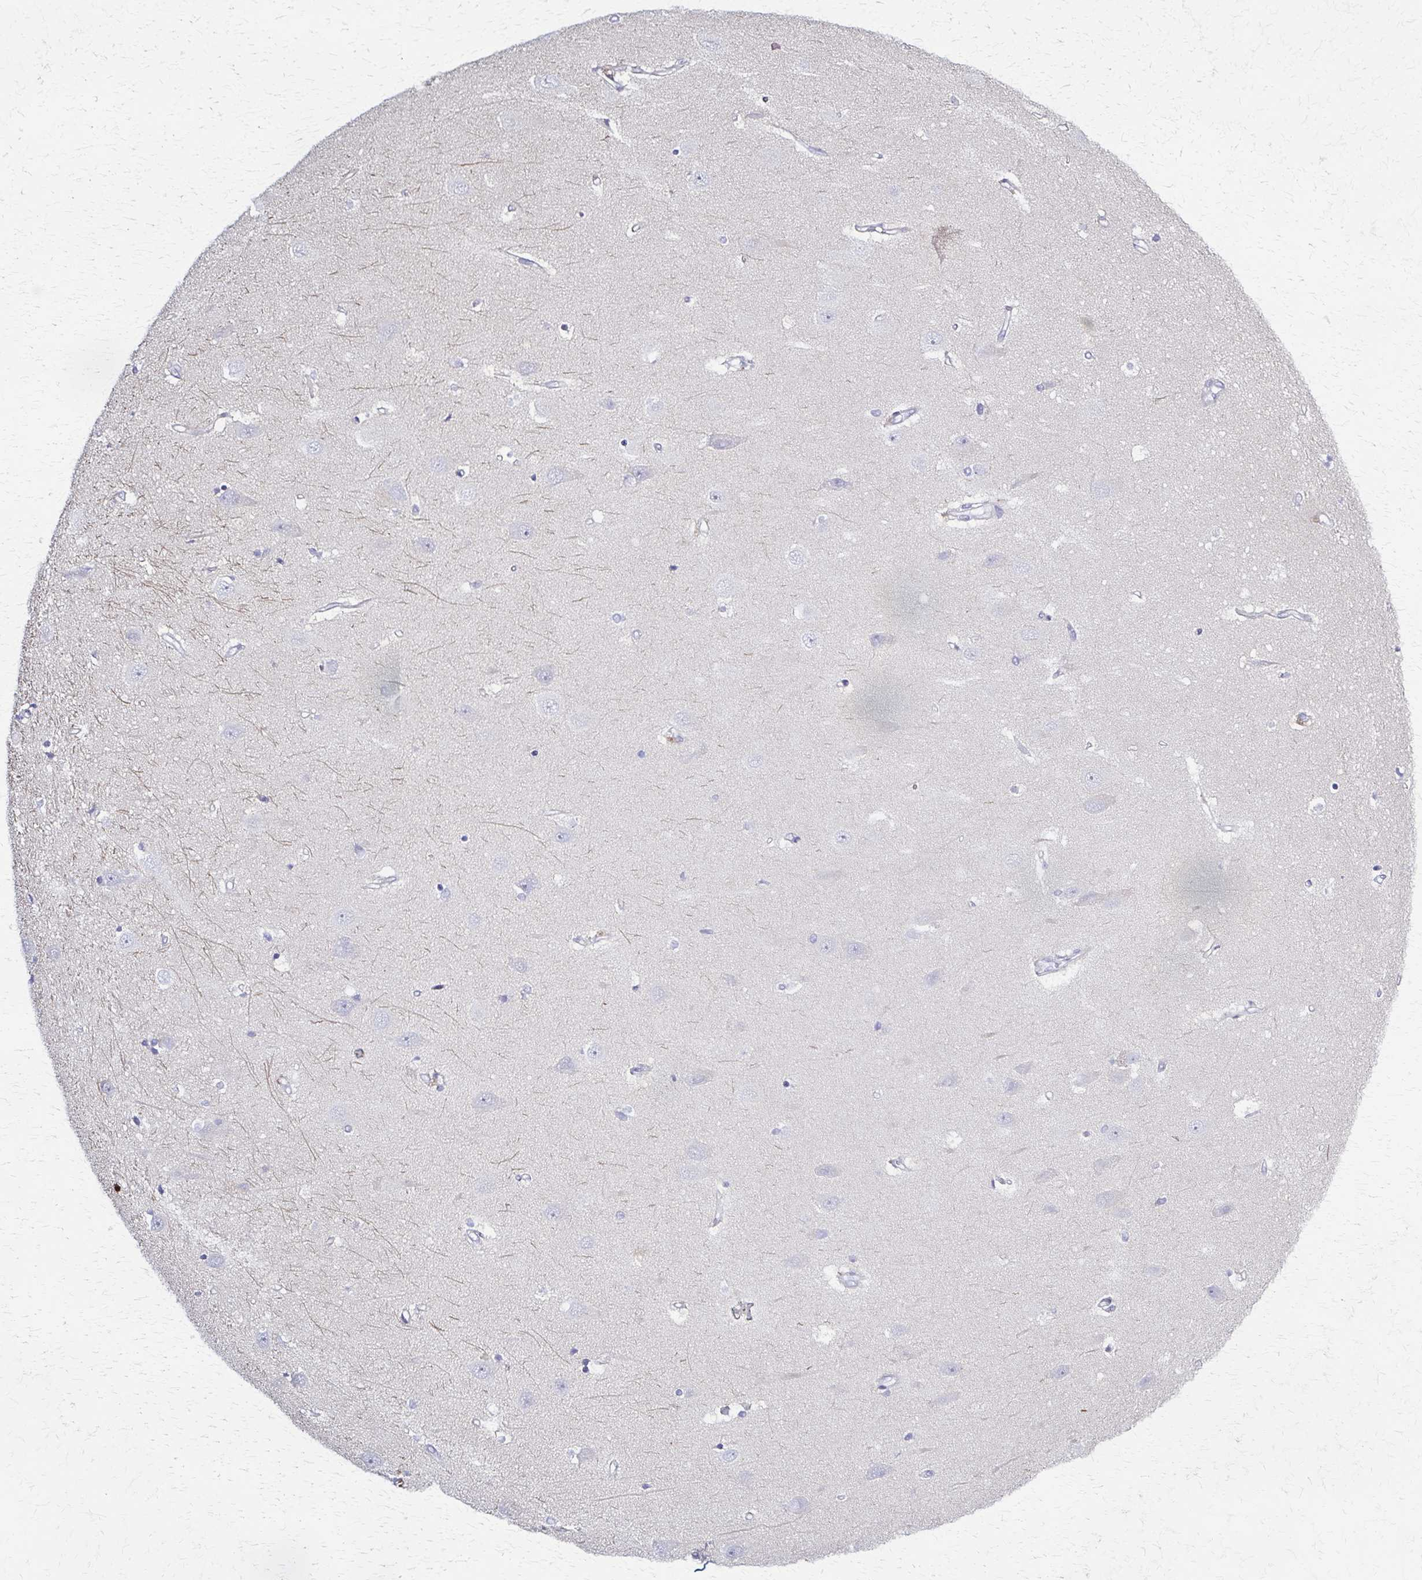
{"staining": {"intensity": "negative", "quantity": "none", "location": "none"}, "tissue": "hippocampus", "cell_type": "Glial cells", "image_type": "normal", "snomed": [{"axis": "morphology", "description": "Normal tissue, NOS"}, {"axis": "topography", "description": "Hippocampus"}], "caption": "IHC photomicrograph of unremarkable hippocampus: human hippocampus stained with DAB (3,3'-diaminobenzidine) shows no significant protein expression in glial cells. (Stains: DAB (3,3'-diaminobenzidine) immunohistochemistry (IHC) with hematoxylin counter stain, Microscopy: brightfield microscopy at high magnification).", "gene": "RHOBTB2", "patient": {"sex": "male", "age": 63}}